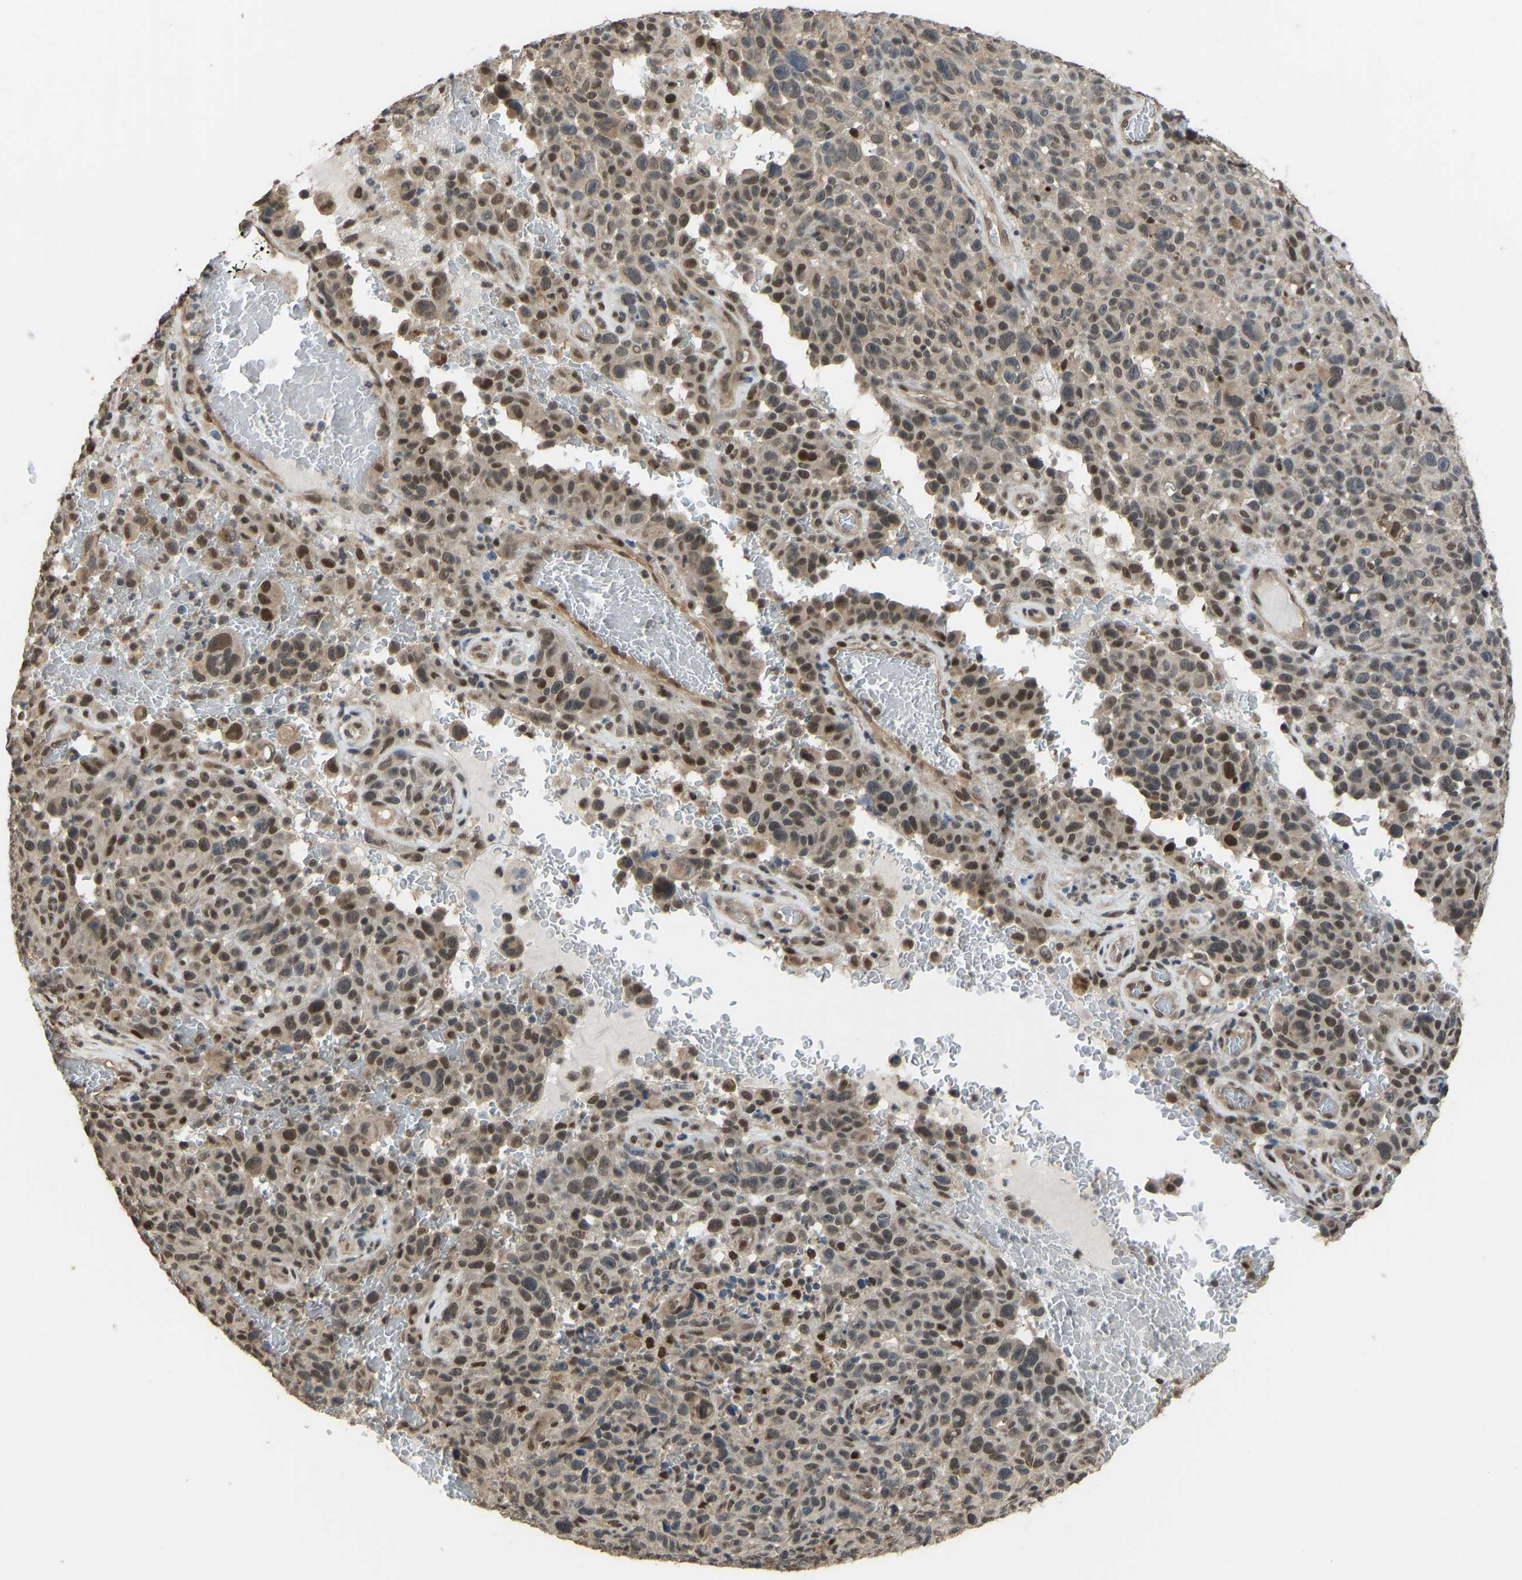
{"staining": {"intensity": "moderate", "quantity": ">75%", "location": "nuclear"}, "tissue": "melanoma", "cell_type": "Tumor cells", "image_type": "cancer", "snomed": [{"axis": "morphology", "description": "Malignant melanoma, NOS"}, {"axis": "topography", "description": "Skin"}], "caption": "Melanoma stained with a protein marker shows moderate staining in tumor cells.", "gene": "KPNA6", "patient": {"sex": "female", "age": 82}}